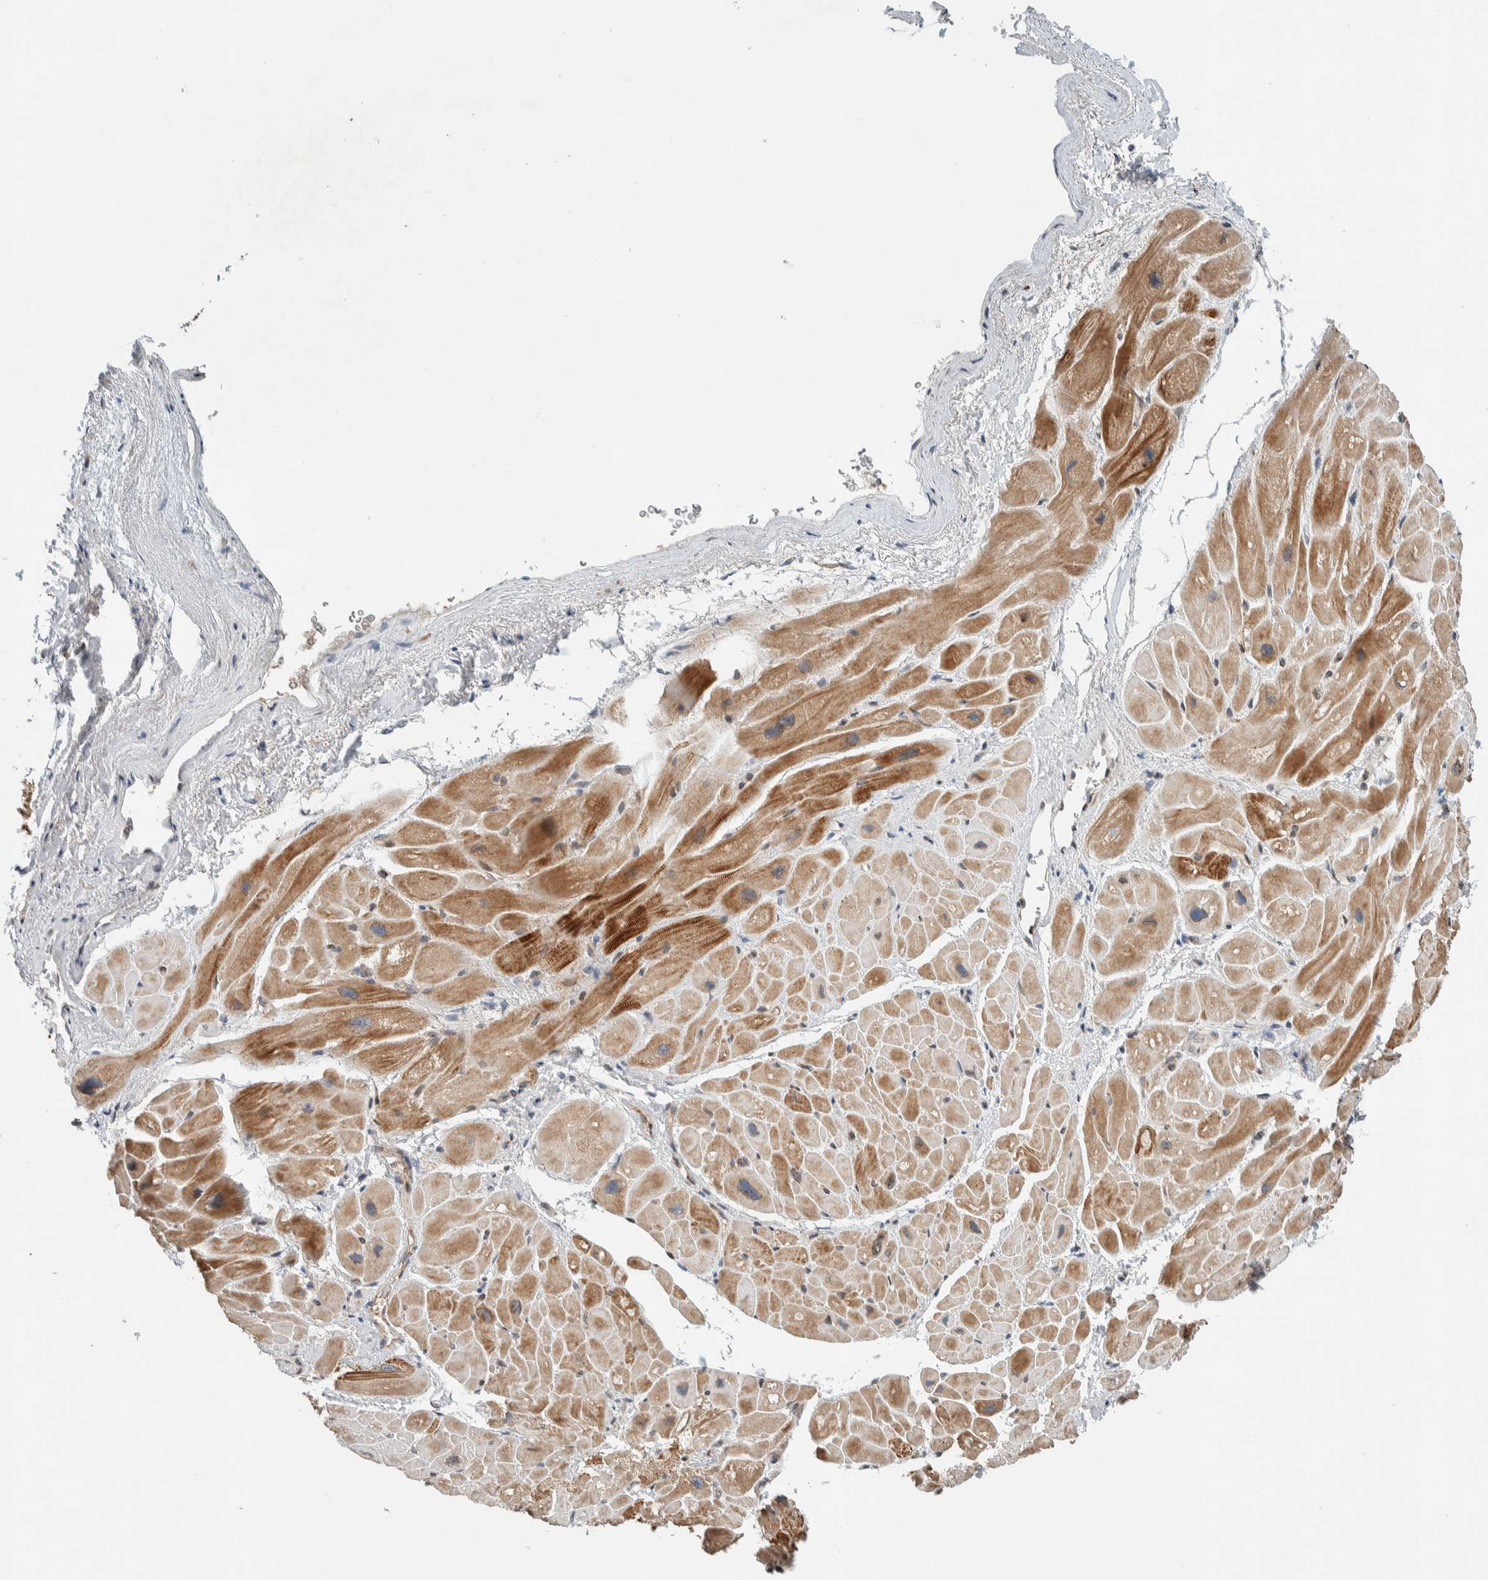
{"staining": {"intensity": "moderate", "quantity": ">75%", "location": "cytoplasmic/membranous"}, "tissue": "heart muscle", "cell_type": "Cardiomyocytes", "image_type": "normal", "snomed": [{"axis": "morphology", "description": "Normal tissue, NOS"}, {"axis": "topography", "description": "Heart"}], "caption": "Protein expression analysis of benign heart muscle exhibits moderate cytoplasmic/membranous expression in approximately >75% of cardiomyocytes. (DAB (3,3'-diaminobenzidine) IHC with brightfield microscopy, high magnification).", "gene": "NBR1", "patient": {"sex": "male", "age": 49}}